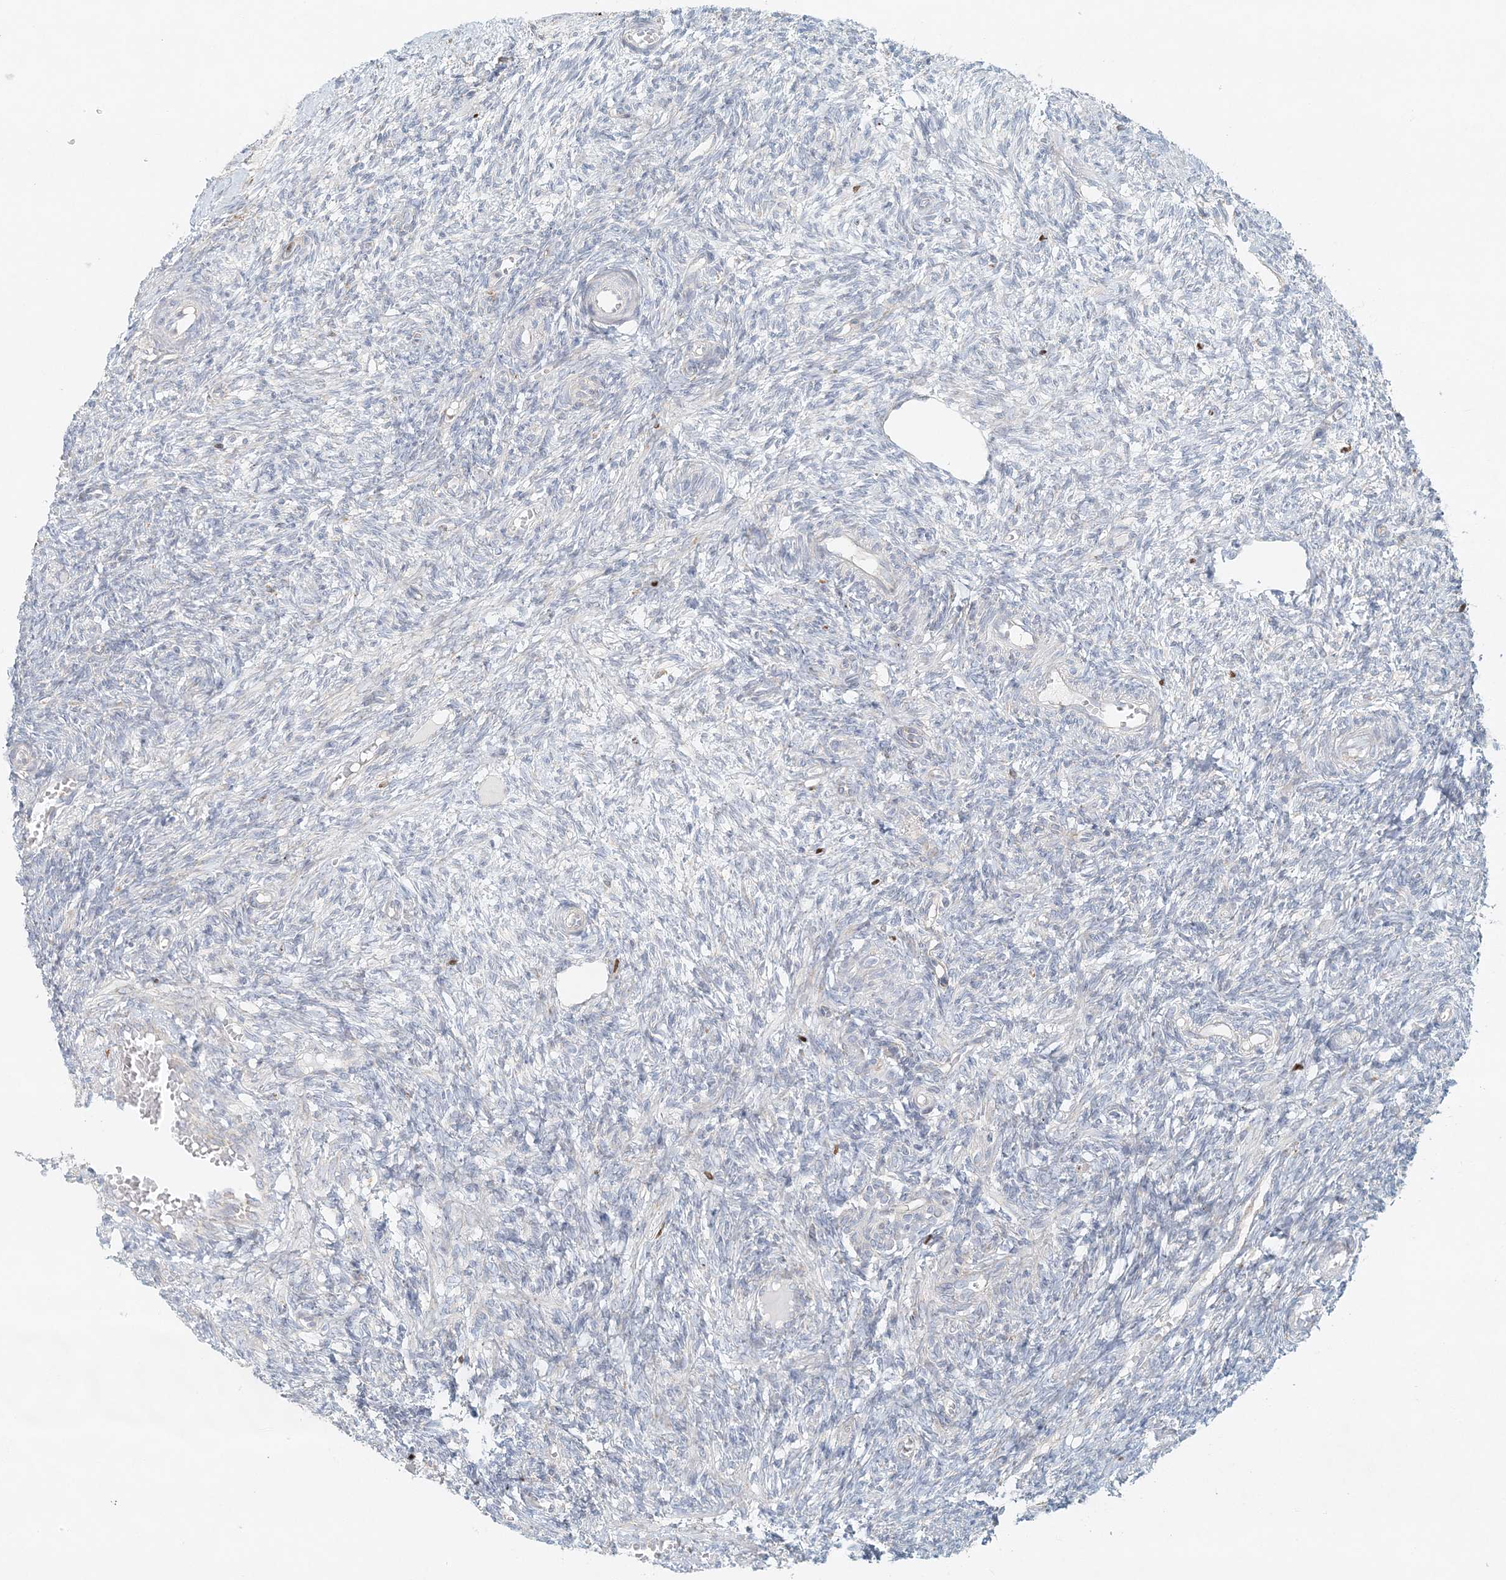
{"staining": {"intensity": "negative", "quantity": "none", "location": "none"}, "tissue": "ovary", "cell_type": "Ovarian stroma cells", "image_type": "normal", "snomed": [{"axis": "morphology", "description": "Normal tissue, NOS"}, {"axis": "topography", "description": "Ovary"}], "caption": "This is a image of immunohistochemistry staining of unremarkable ovary, which shows no staining in ovarian stroma cells.", "gene": "STK11IP", "patient": {"sex": "female", "age": 27}}